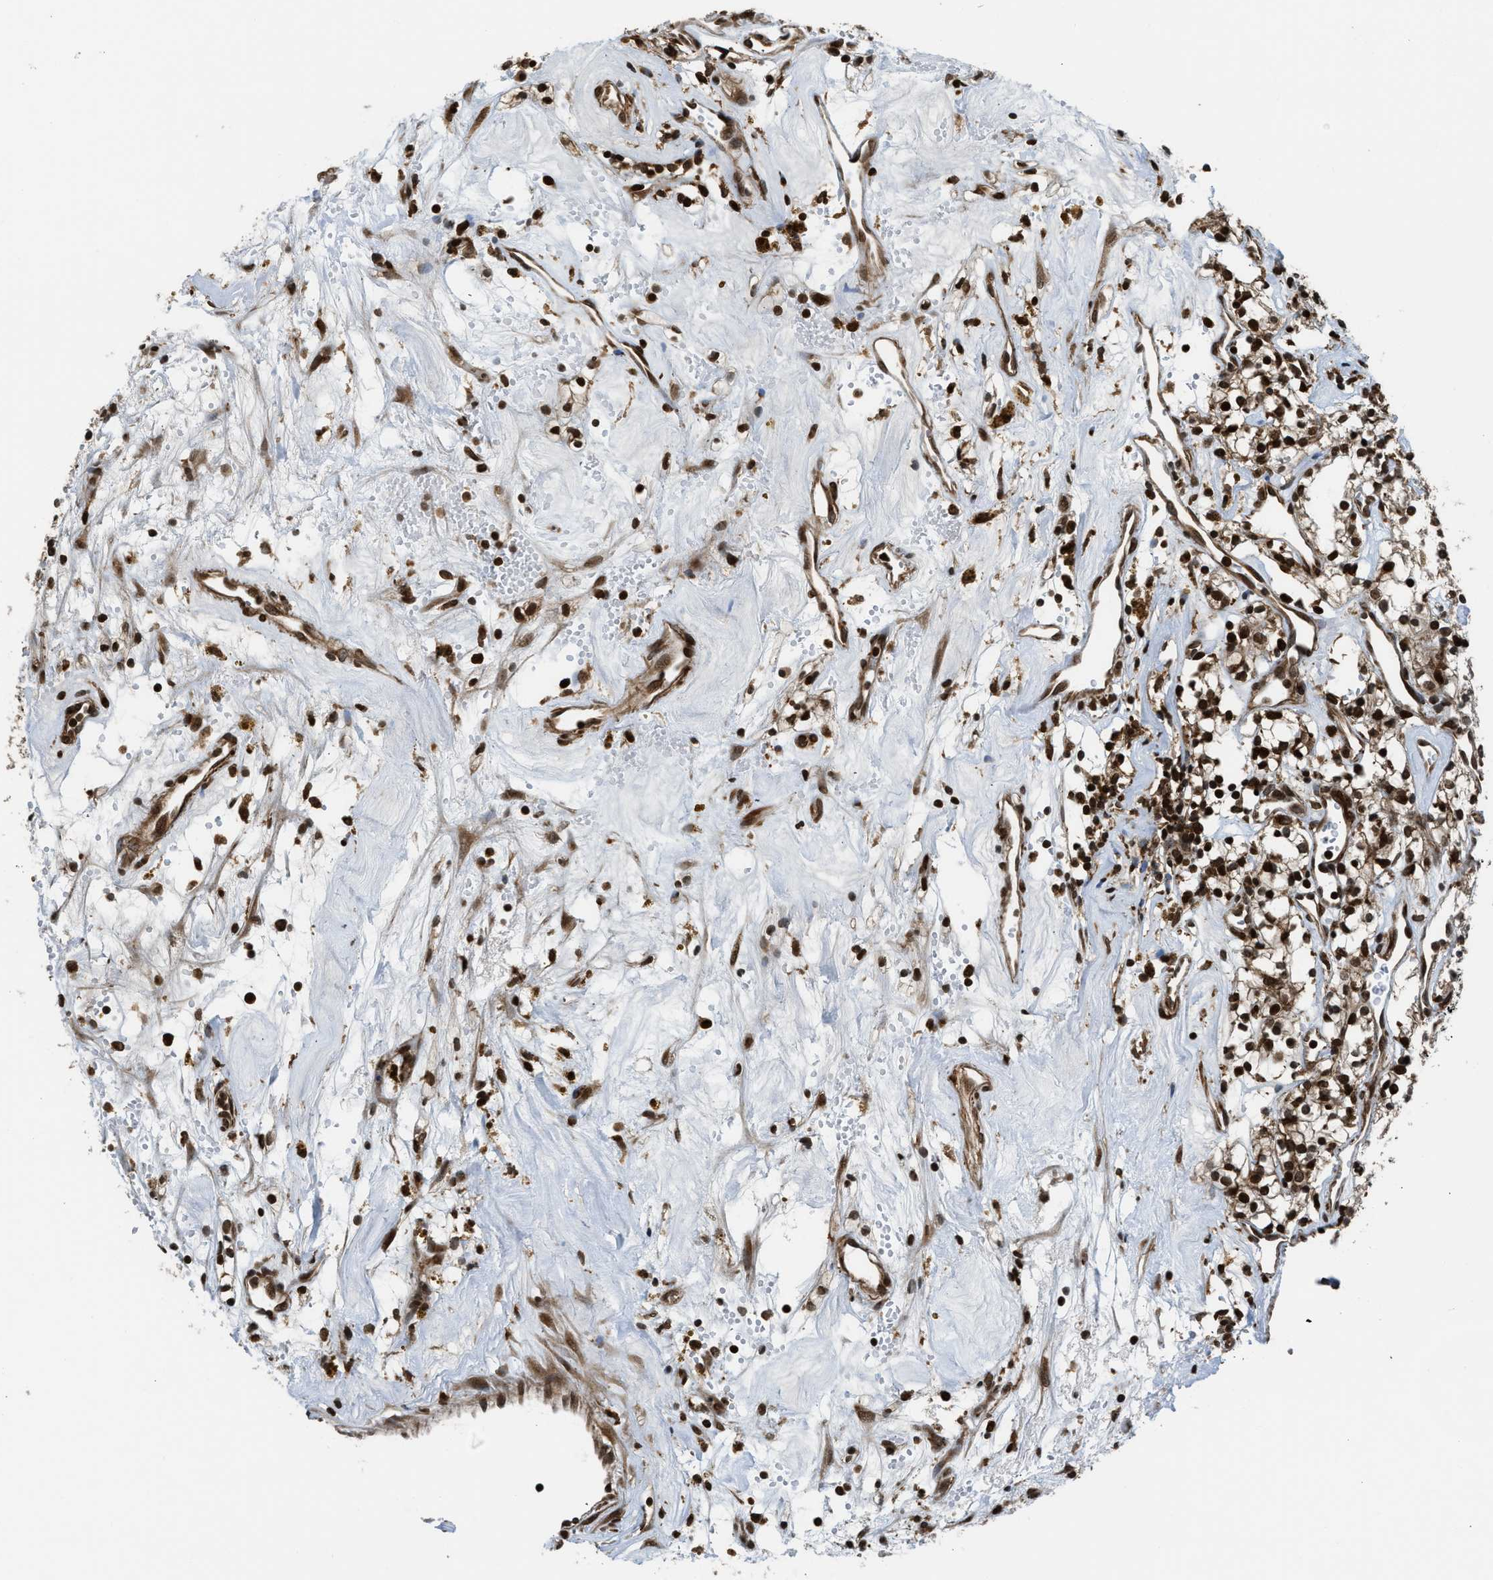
{"staining": {"intensity": "strong", "quantity": ">75%", "location": "nuclear"}, "tissue": "renal cancer", "cell_type": "Tumor cells", "image_type": "cancer", "snomed": [{"axis": "morphology", "description": "Adenocarcinoma, NOS"}, {"axis": "topography", "description": "Kidney"}], "caption": "Protein expression by immunohistochemistry (IHC) demonstrates strong nuclear staining in approximately >75% of tumor cells in renal cancer.", "gene": "RETREG3", "patient": {"sex": "male", "age": 59}}